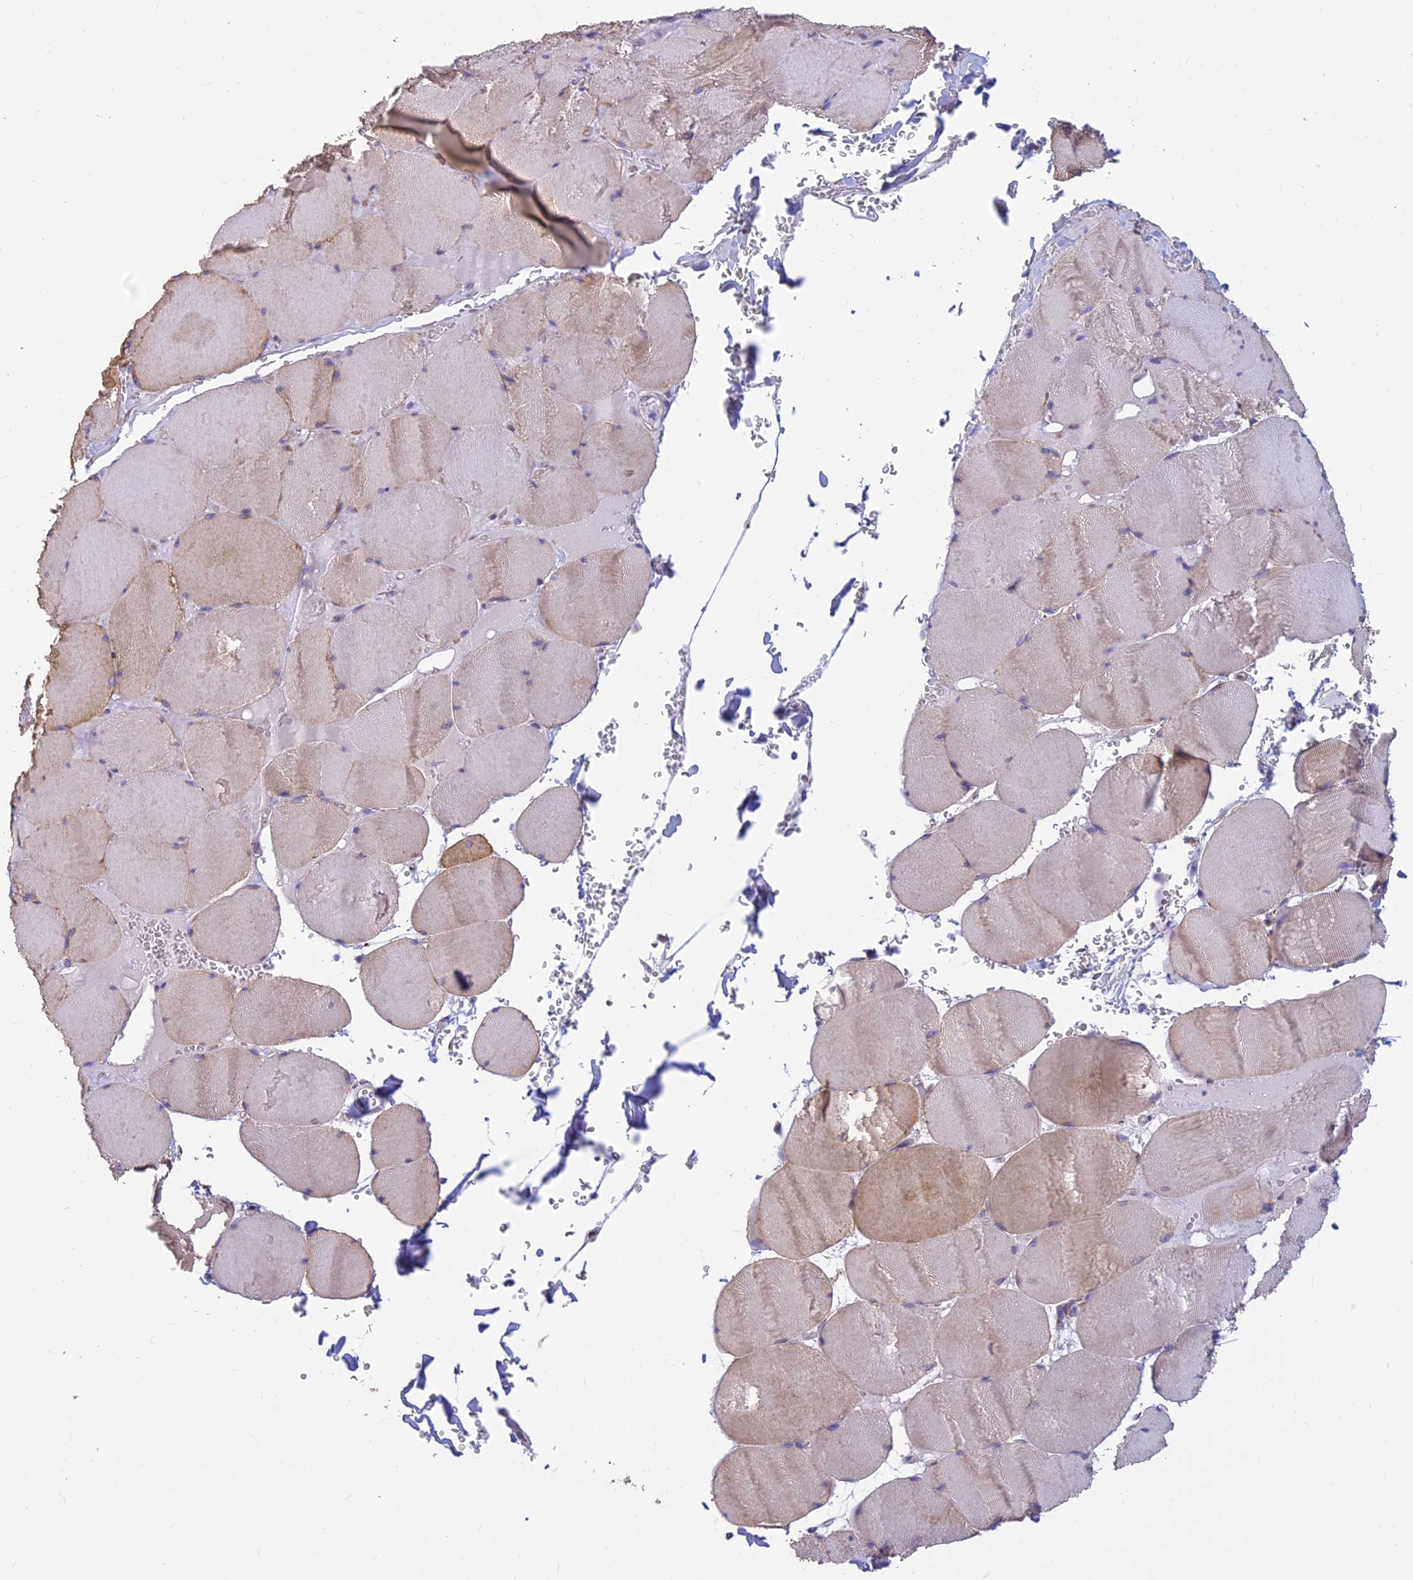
{"staining": {"intensity": "weak", "quantity": "25%-75%", "location": "cytoplasmic/membranous"}, "tissue": "skeletal muscle", "cell_type": "Myocytes", "image_type": "normal", "snomed": [{"axis": "morphology", "description": "Normal tissue, NOS"}, {"axis": "topography", "description": "Skeletal muscle"}, {"axis": "topography", "description": "Head-Neck"}], "caption": "This histopathology image demonstrates IHC staining of normal human skeletal muscle, with low weak cytoplasmic/membranous expression in about 25%-75% of myocytes.", "gene": "ALDH1L2", "patient": {"sex": "male", "age": 66}}